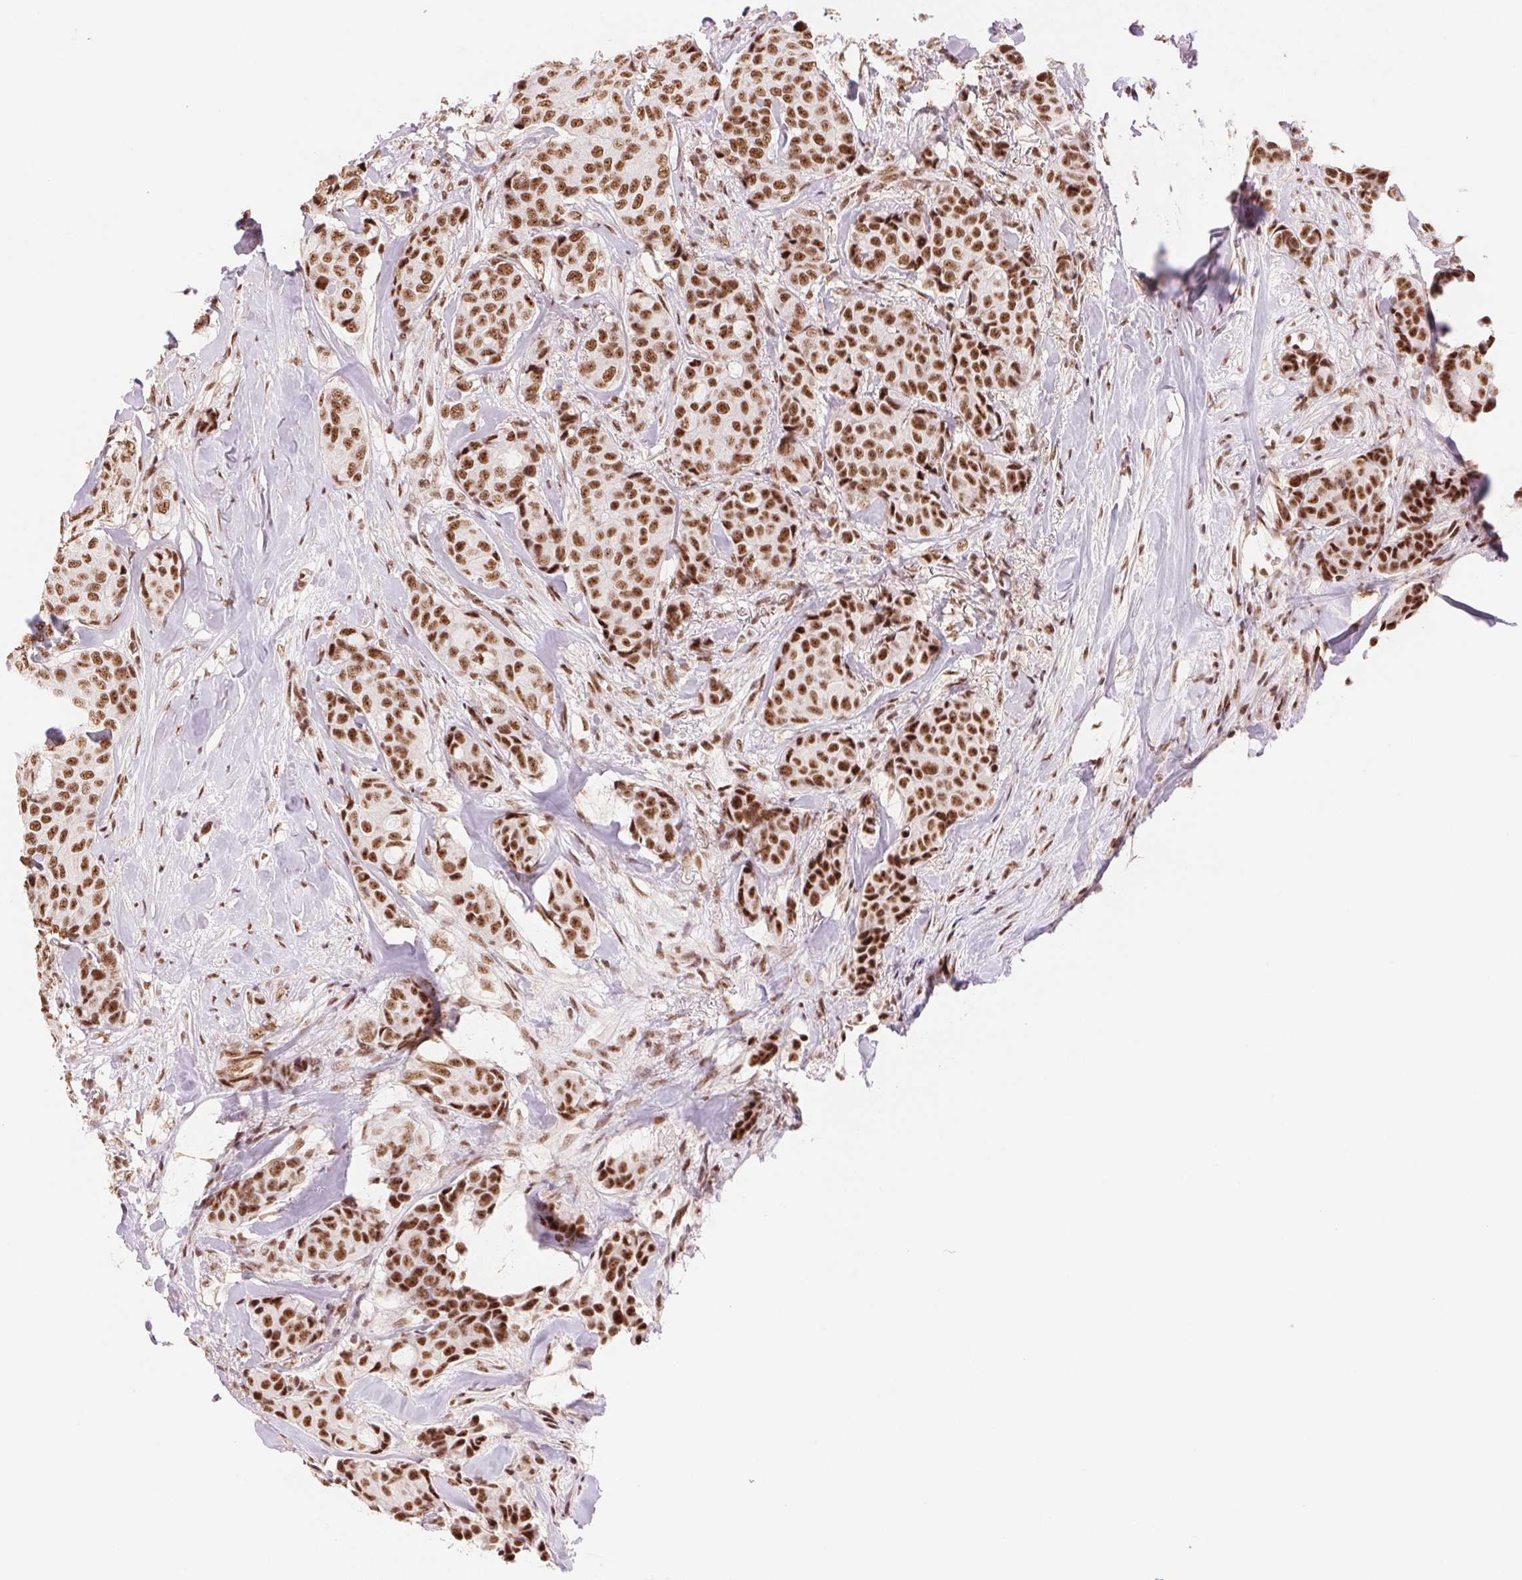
{"staining": {"intensity": "strong", "quantity": ">75%", "location": "nuclear"}, "tissue": "breast cancer", "cell_type": "Tumor cells", "image_type": "cancer", "snomed": [{"axis": "morphology", "description": "Duct carcinoma"}, {"axis": "topography", "description": "Breast"}], "caption": "Human breast infiltrating ductal carcinoma stained for a protein (brown) displays strong nuclear positive positivity in approximately >75% of tumor cells.", "gene": "SREK1", "patient": {"sex": "female", "age": 75}}